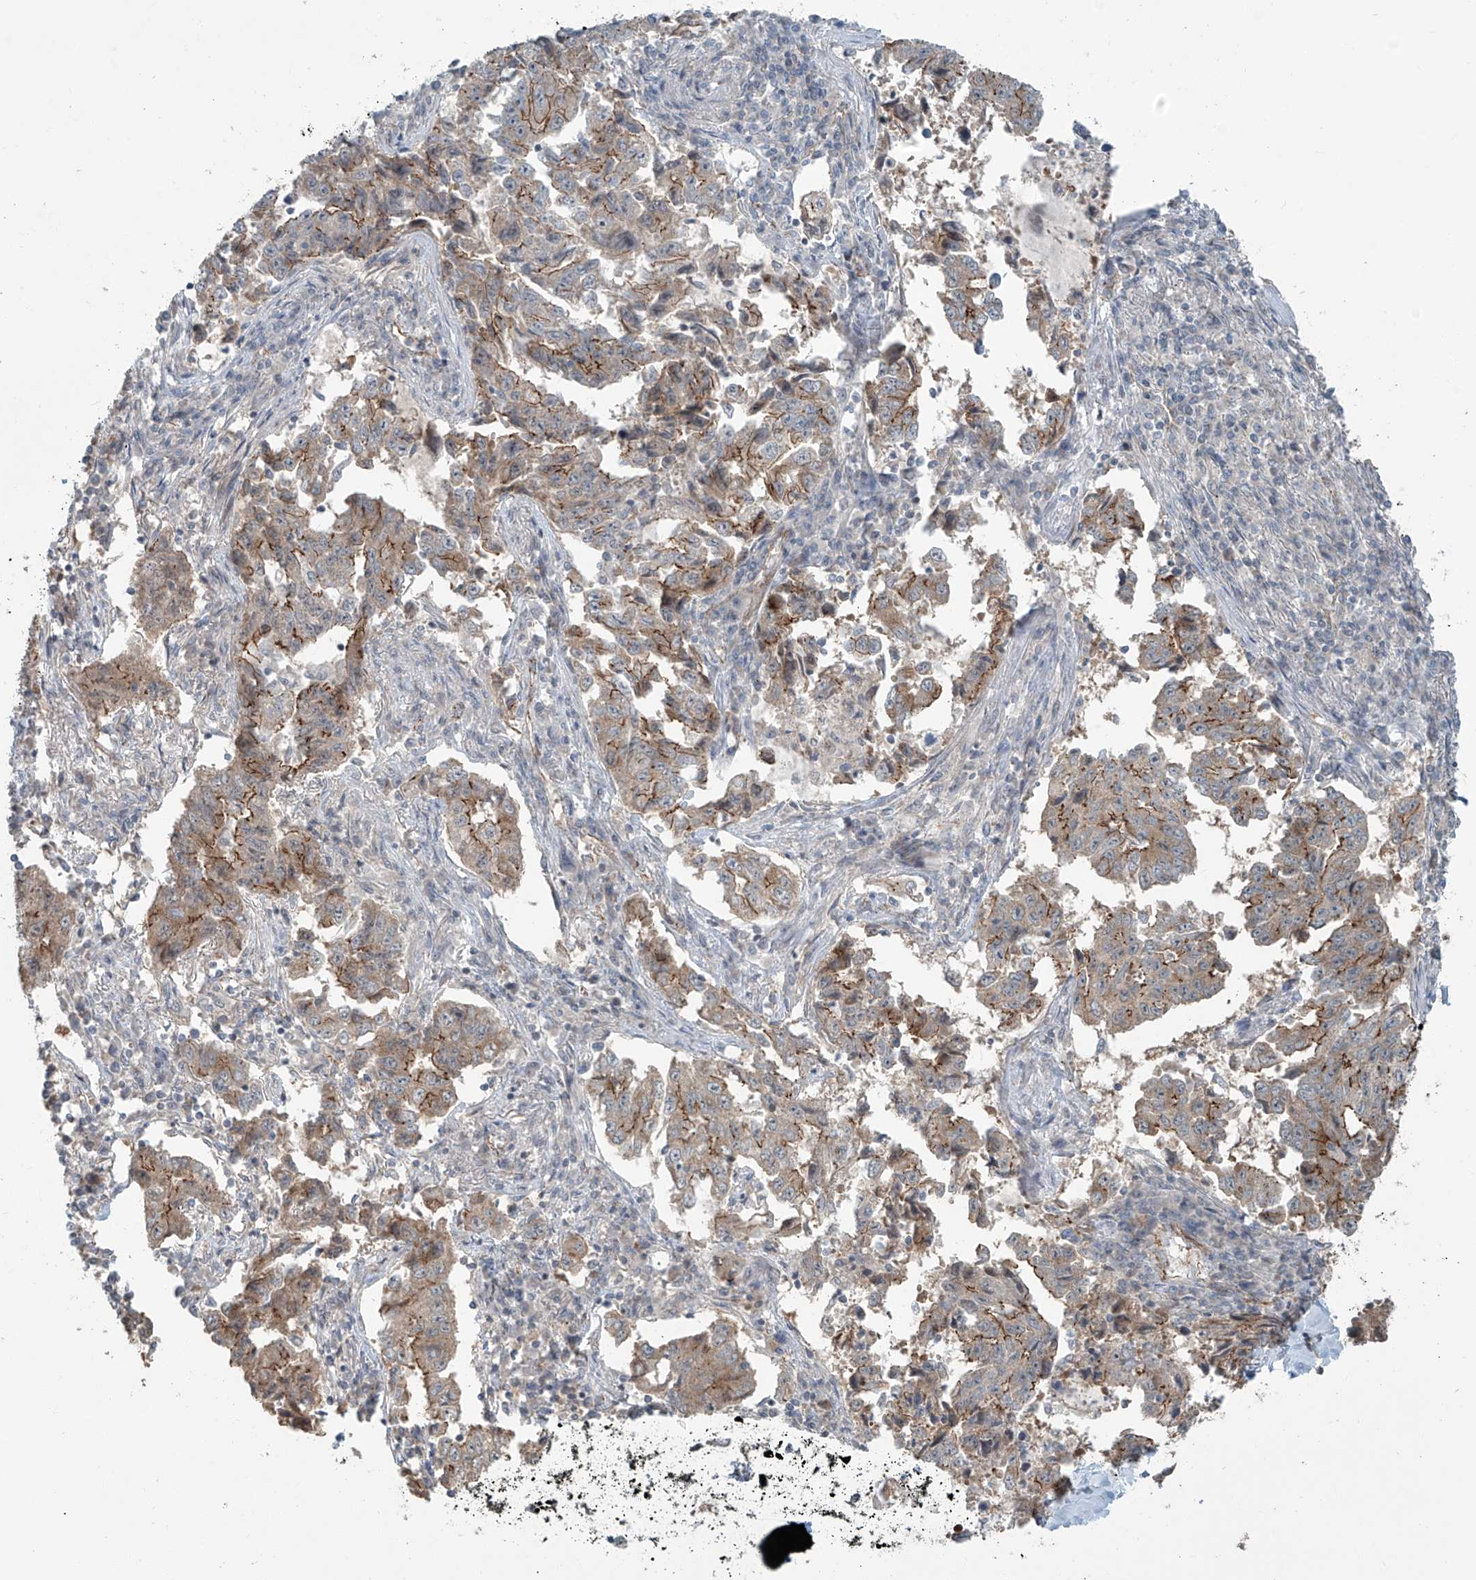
{"staining": {"intensity": "moderate", "quantity": ">75%", "location": "cytoplasmic/membranous"}, "tissue": "lung cancer", "cell_type": "Tumor cells", "image_type": "cancer", "snomed": [{"axis": "morphology", "description": "Adenocarcinoma, NOS"}, {"axis": "topography", "description": "Lung"}], "caption": "This histopathology image demonstrates immunohistochemistry (IHC) staining of lung cancer, with medium moderate cytoplasmic/membranous expression in approximately >75% of tumor cells.", "gene": "ZNF16", "patient": {"sex": "female", "age": 51}}